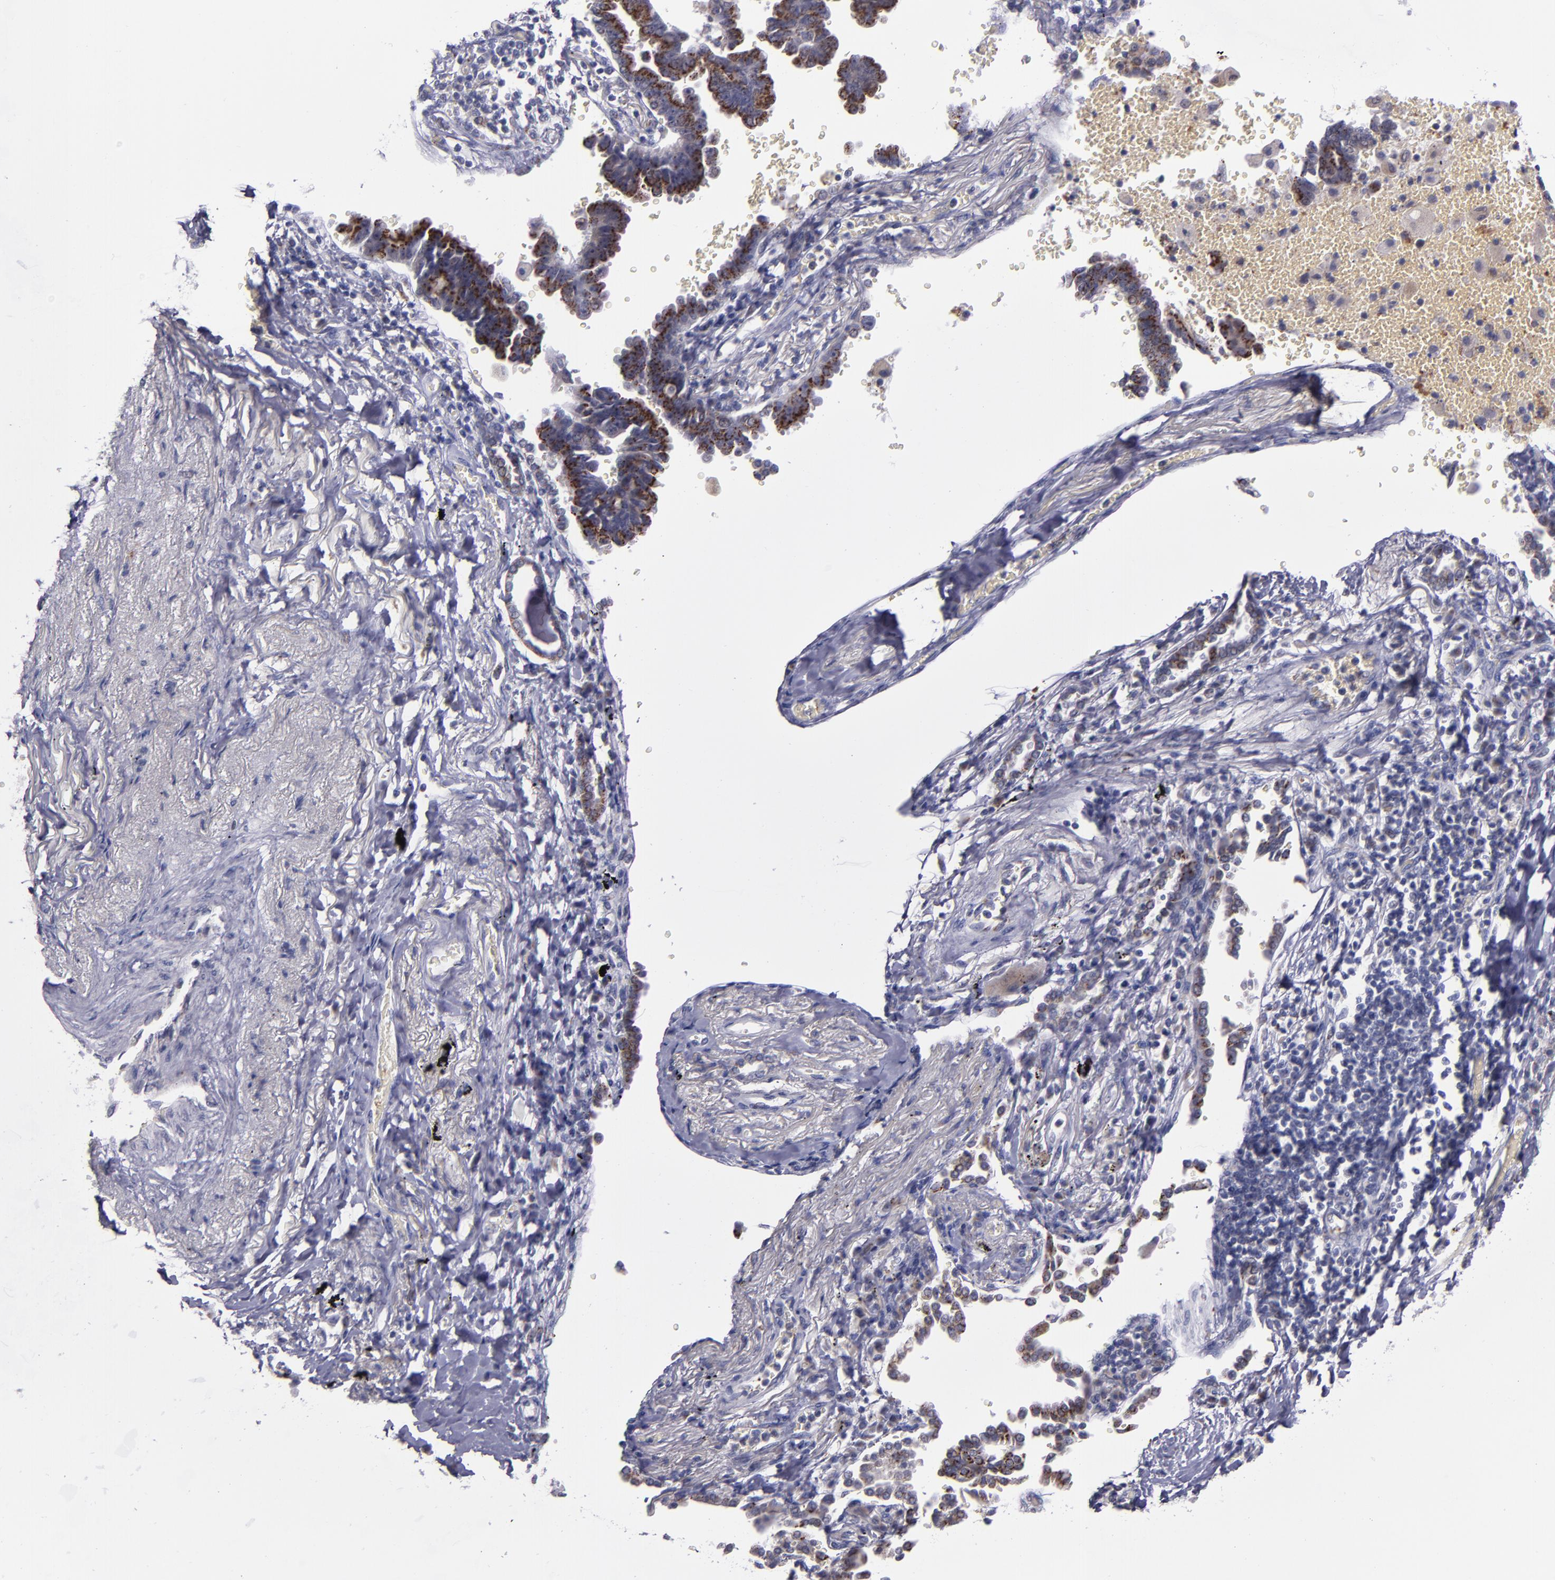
{"staining": {"intensity": "strong", "quantity": ">75%", "location": "cytoplasmic/membranous"}, "tissue": "lung cancer", "cell_type": "Tumor cells", "image_type": "cancer", "snomed": [{"axis": "morphology", "description": "Adenocarcinoma, NOS"}, {"axis": "topography", "description": "Lung"}], "caption": "Immunohistochemical staining of lung adenocarcinoma exhibits high levels of strong cytoplasmic/membranous positivity in about >75% of tumor cells.", "gene": "RAB41", "patient": {"sex": "female", "age": 64}}